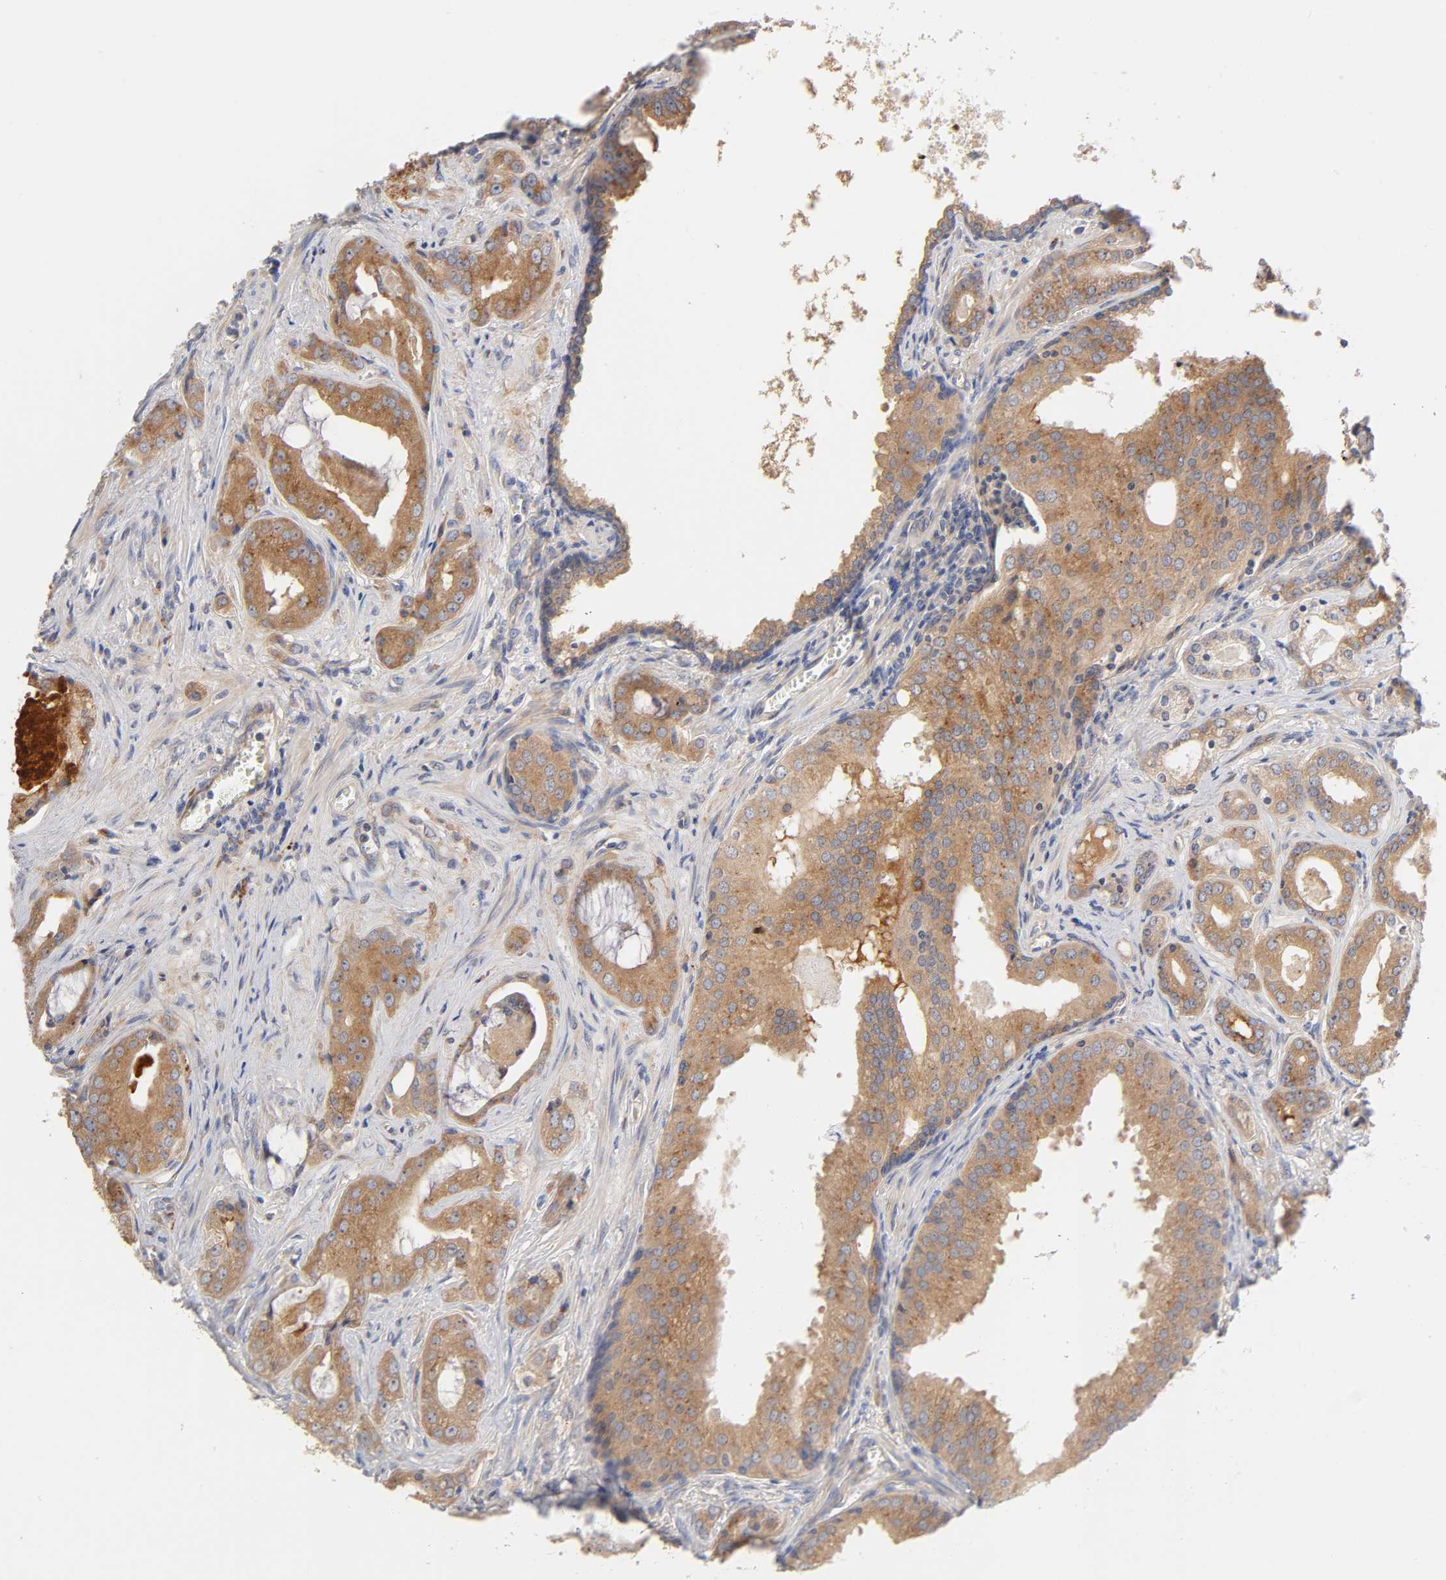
{"staining": {"intensity": "moderate", "quantity": ">75%", "location": "cytoplasmic/membranous"}, "tissue": "prostate cancer", "cell_type": "Tumor cells", "image_type": "cancer", "snomed": [{"axis": "morphology", "description": "Adenocarcinoma, Low grade"}, {"axis": "topography", "description": "Prostate"}], "caption": "High-power microscopy captured an IHC histopathology image of low-grade adenocarcinoma (prostate), revealing moderate cytoplasmic/membranous staining in about >75% of tumor cells.", "gene": "C17orf75", "patient": {"sex": "male", "age": 59}}